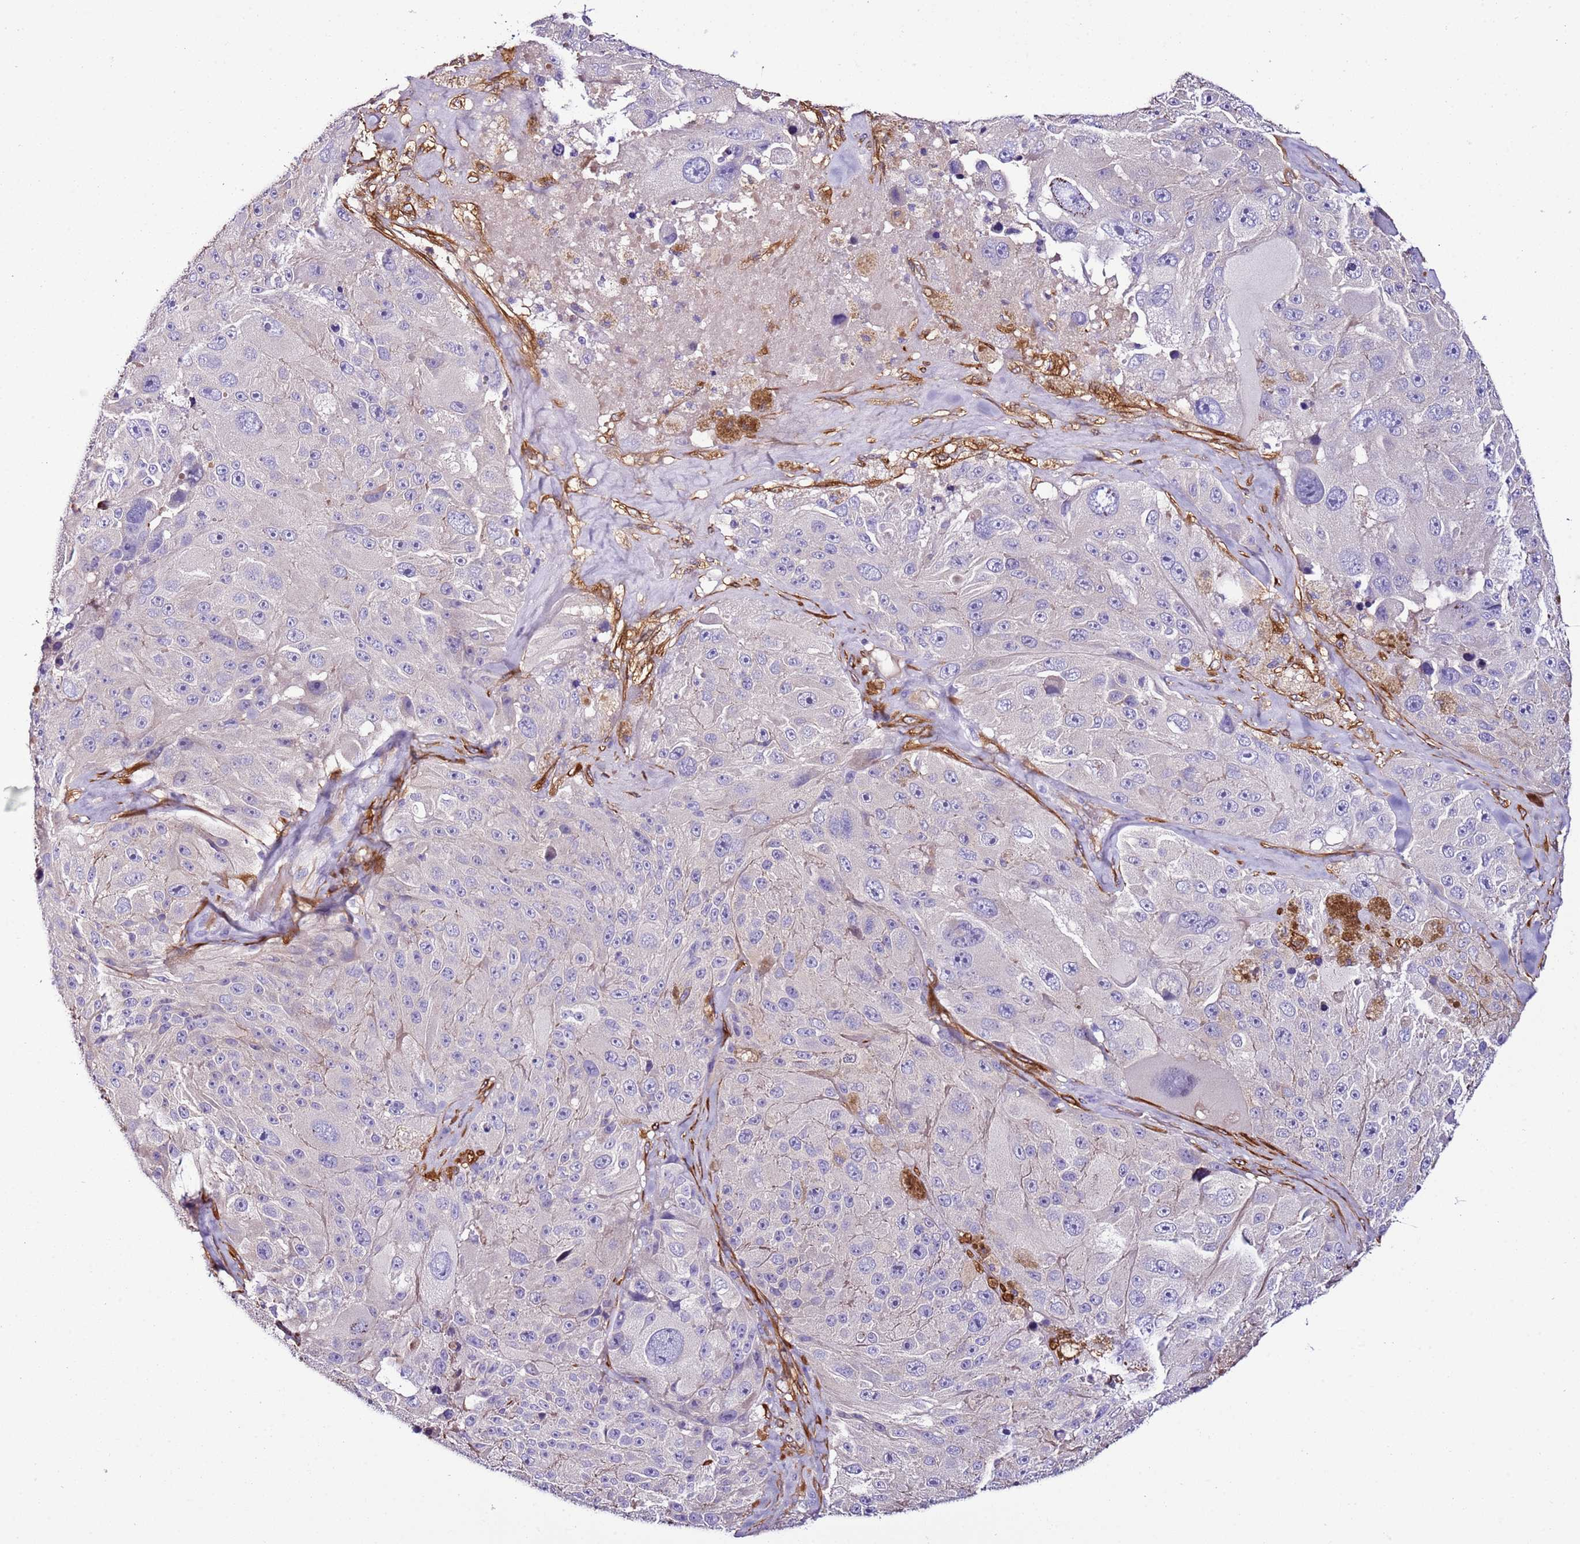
{"staining": {"intensity": "negative", "quantity": "none", "location": "none"}, "tissue": "melanoma", "cell_type": "Tumor cells", "image_type": "cancer", "snomed": [{"axis": "morphology", "description": "Malignant melanoma, Metastatic site"}, {"axis": "topography", "description": "Lymph node"}], "caption": "IHC of human malignant melanoma (metastatic site) reveals no positivity in tumor cells.", "gene": "FAM174C", "patient": {"sex": "male", "age": 62}}